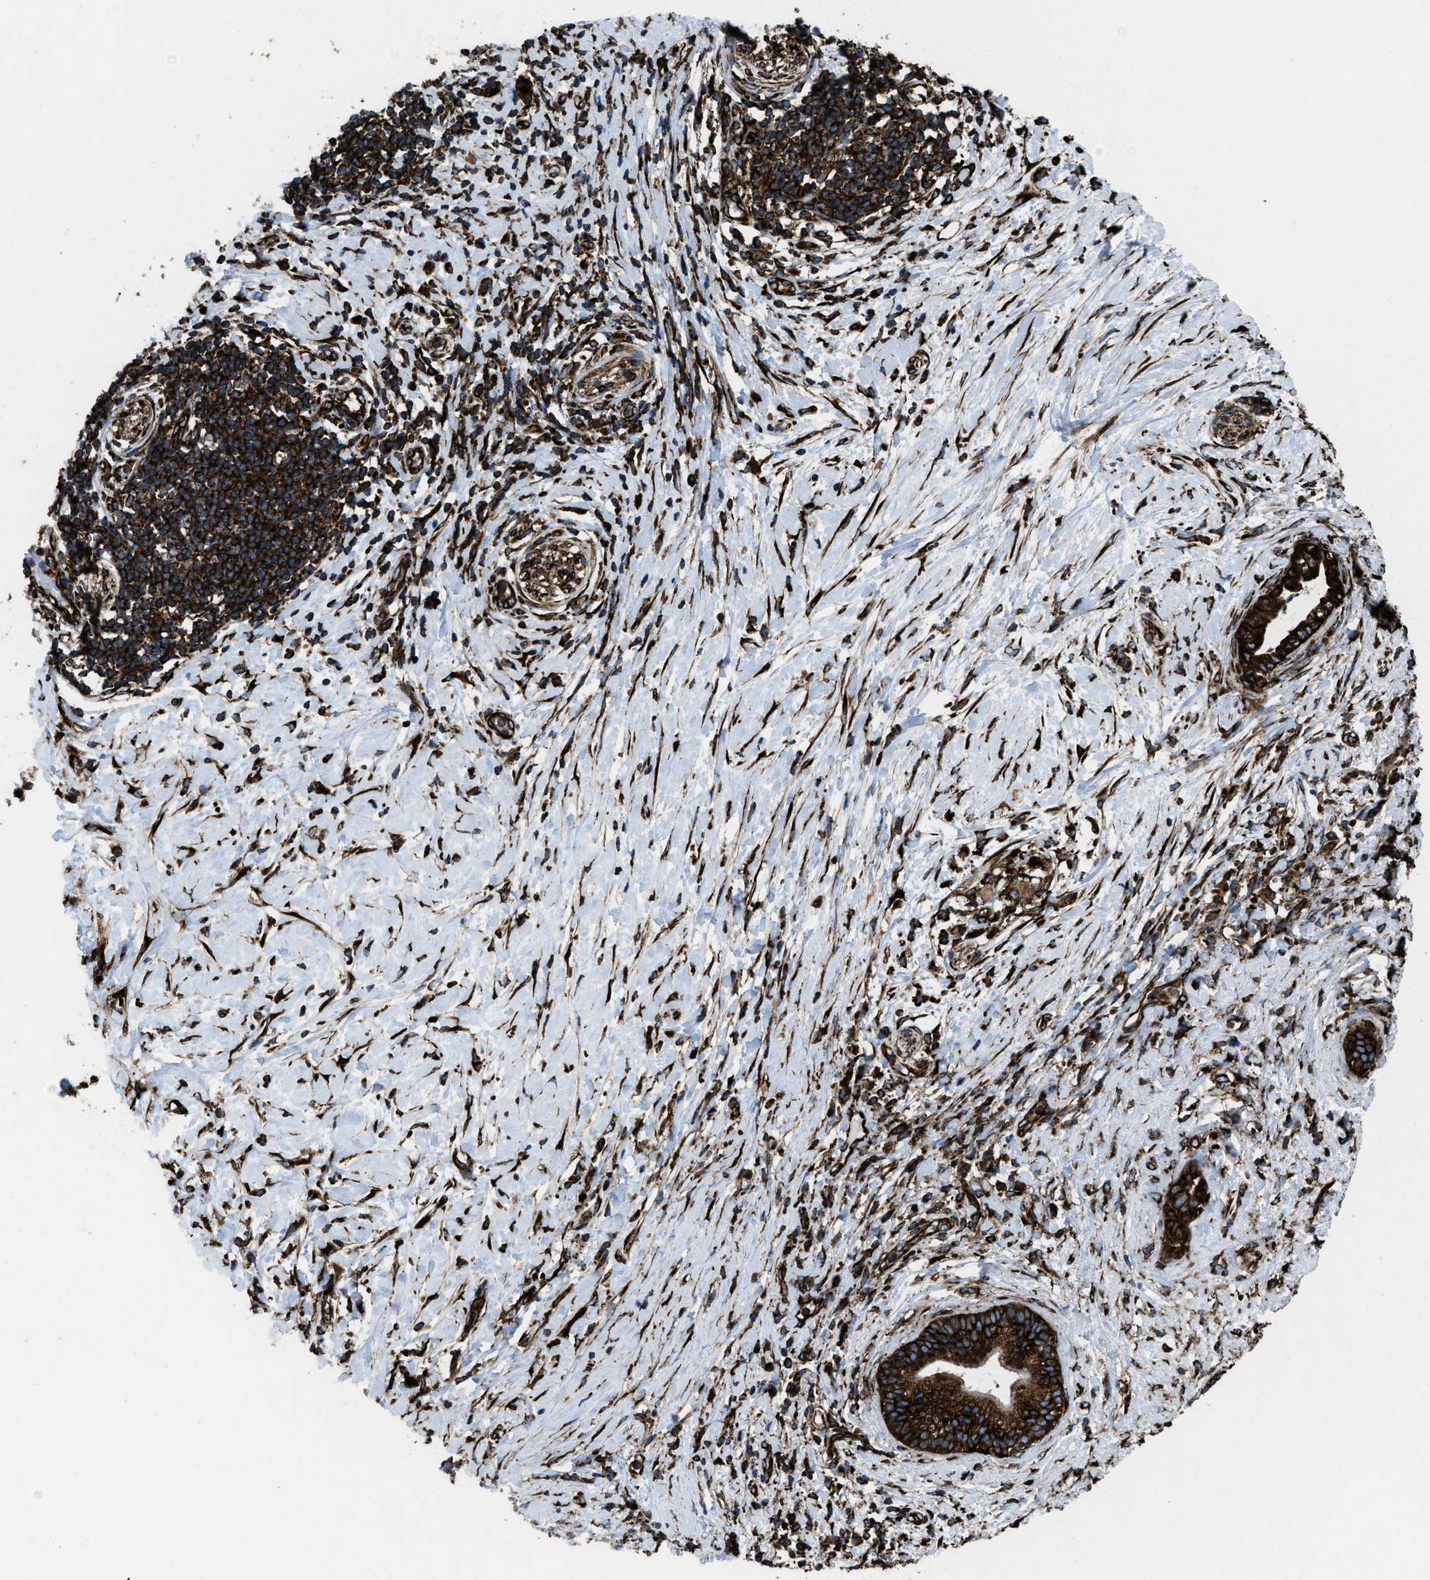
{"staining": {"intensity": "strong", "quantity": ">75%", "location": "cytoplasmic/membranous"}, "tissue": "pancreatic cancer", "cell_type": "Tumor cells", "image_type": "cancer", "snomed": [{"axis": "morphology", "description": "Adenocarcinoma, NOS"}, {"axis": "topography", "description": "Pancreas"}], "caption": "IHC photomicrograph of human pancreatic cancer stained for a protein (brown), which exhibits high levels of strong cytoplasmic/membranous positivity in about >75% of tumor cells.", "gene": "CAPRIN1", "patient": {"sex": "female", "age": 60}}